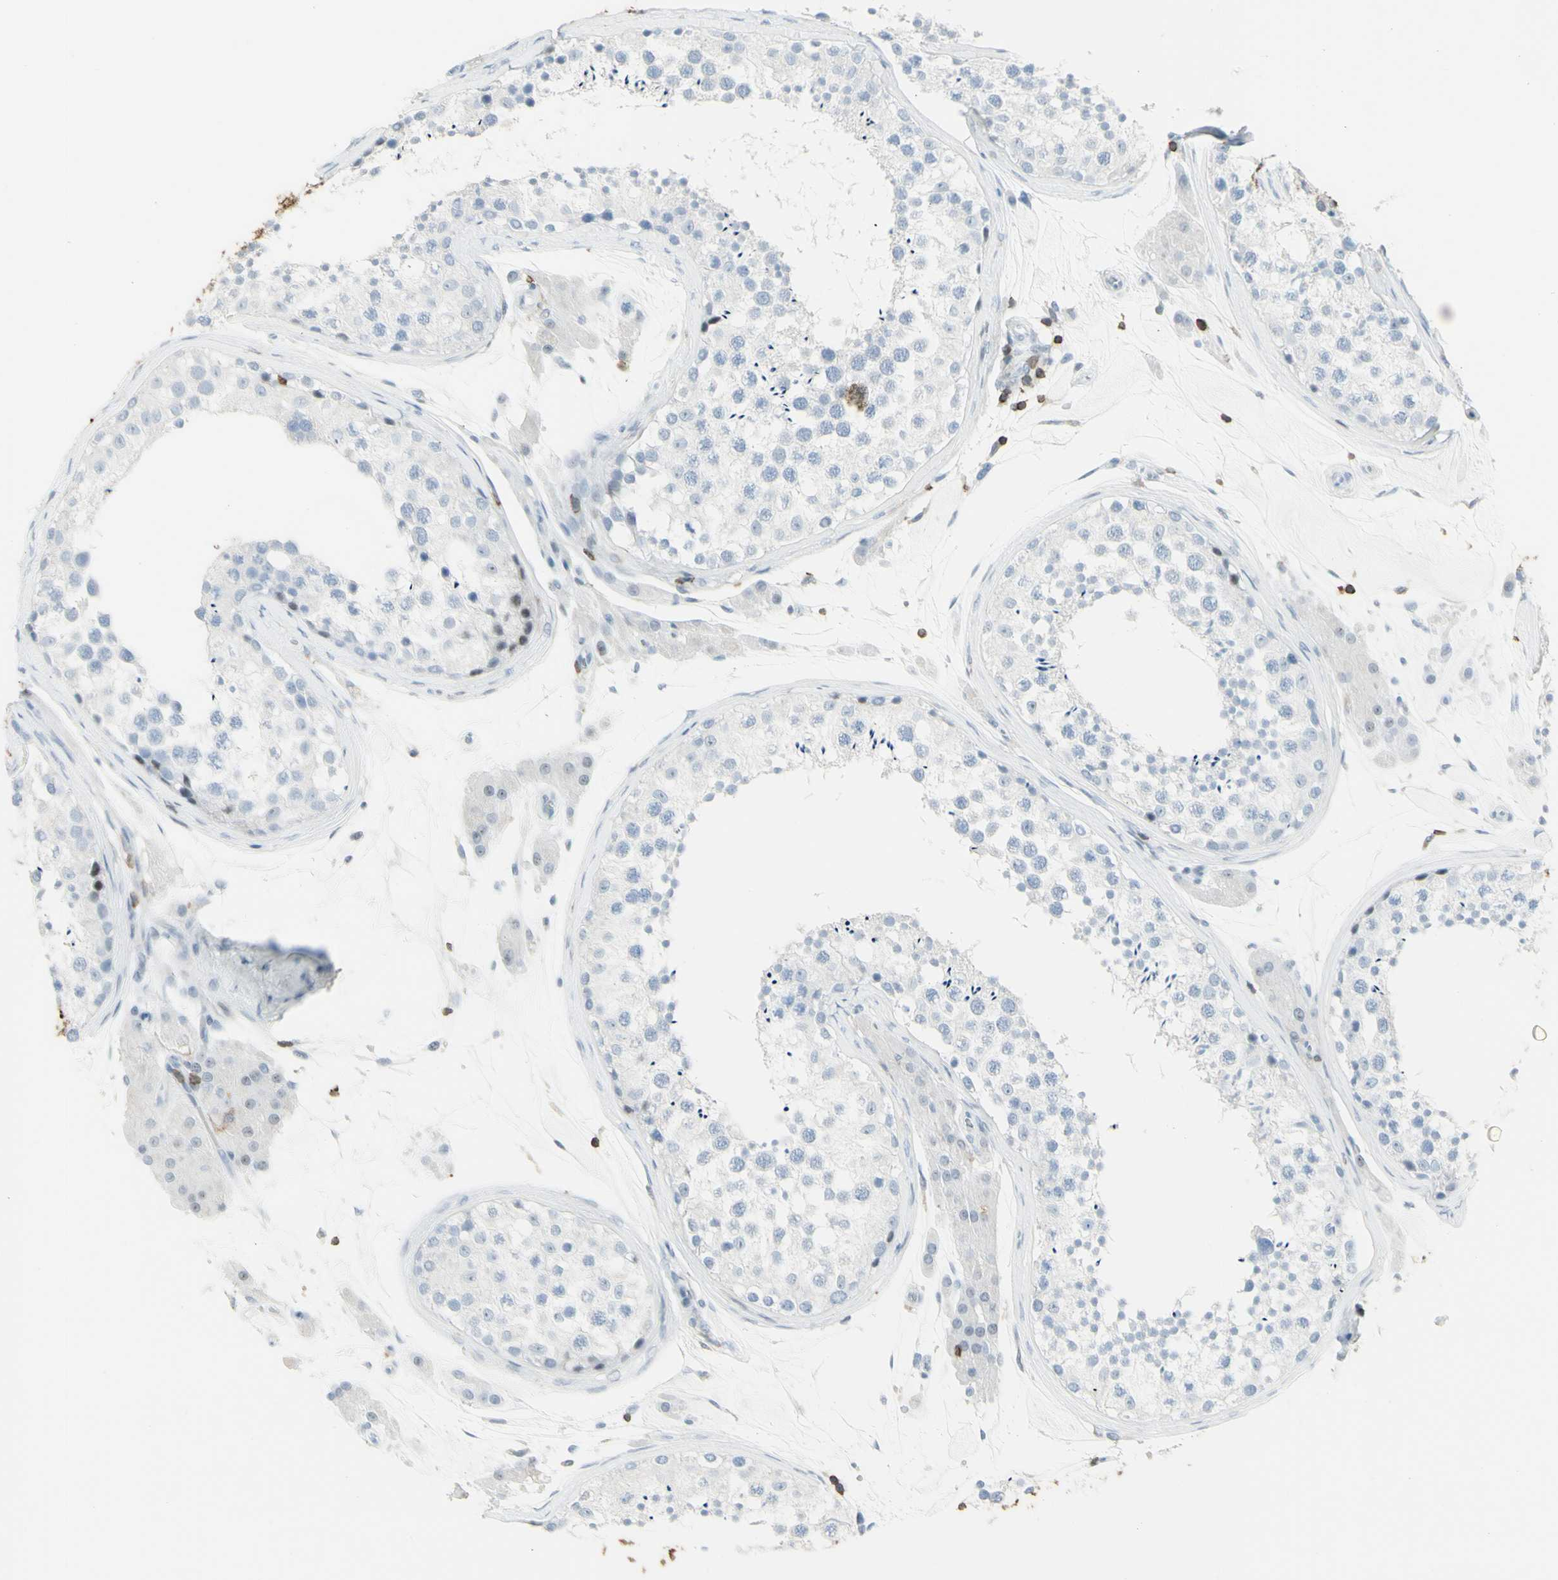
{"staining": {"intensity": "negative", "quantity": "none", "location": "none"}, "tissue": "testis", "cell_type": "Cells in seminiferous ducts", "image_type": "normal", "snomed": [{"axis": "morphology", "description": "Normal tissue, NOS"}, {"axis": "topography", "description": "Testis"}], "caption": "High power microscopy photomicrograph of an IHC histopathology image of normal testis, revealing no significant staining in cells in seminiferous ducts.", "gene": "NRG1", "patient": {"sex": "male", "age": 46}}